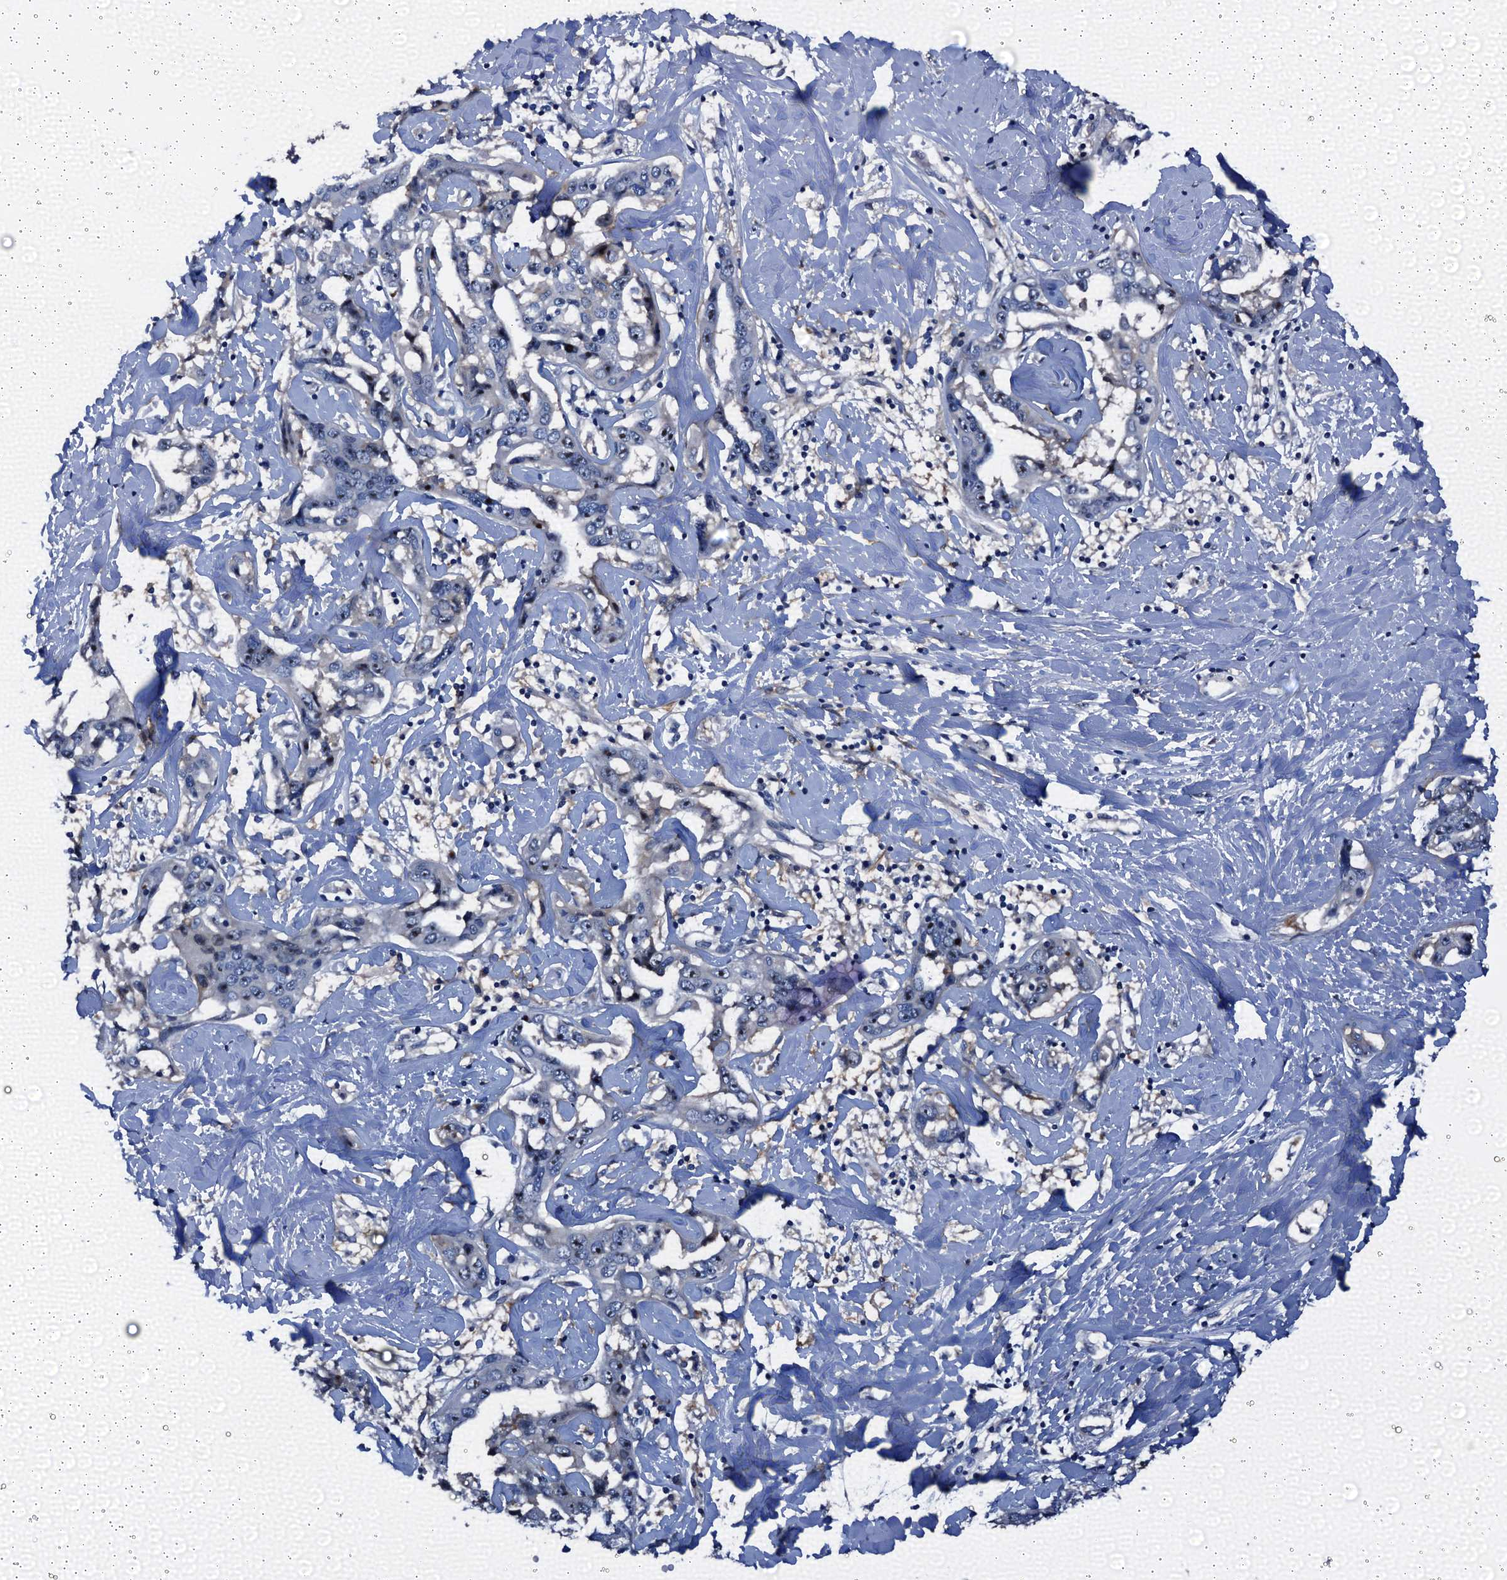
{"staining": {"intensity": "negative", "quantity": "none", "location": "none"}, "tissue": "liver cancer", "cell_type": "Tumor cells", "image_type": "cancer", "snomed": [{"axis": "morphology", "description": "Cholangiocarcinoma"}, {"axis": "topography", "description": "Liver"}], "caption": "The micrograph displays no significant positivity in tumor cells of liver cancer.", "gene": "EMG1", "patient": {"sex": "male", "age": 59}}